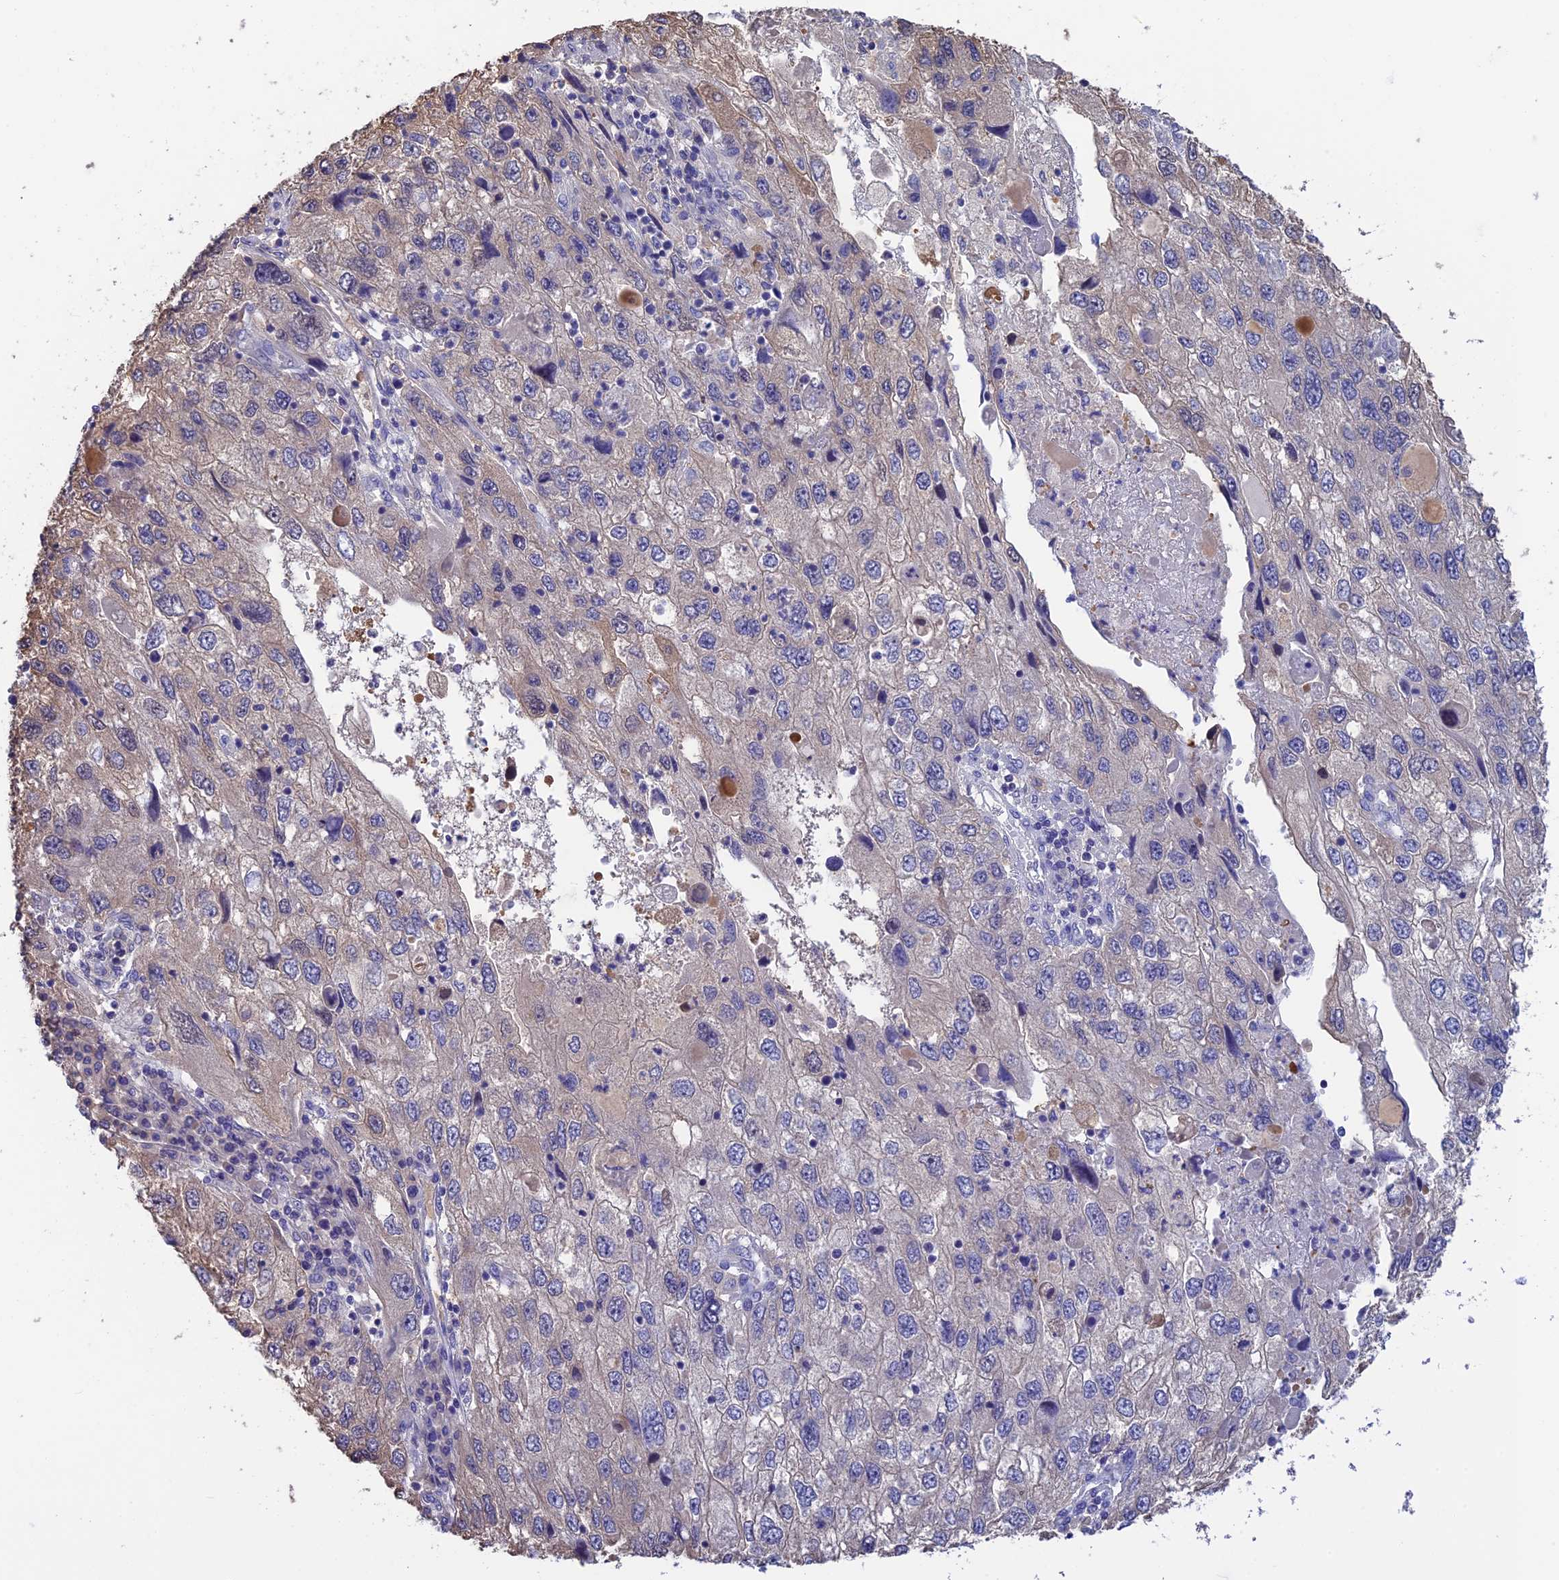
{"staining": {"intensity": "negative", "quantity": "none", "location": "none"}, "tissue": "endometrial cancer", "cell_type": "Tumor cells", "image_type": "cancer", "snomed": [{"axis": "morphology", "description": "Adenocarcinoma, NOS"}, {"axis": "topography", "description": "Endometrium"}], "caption": "Endometrial adenocarcinoma was stained to show a protein in brown. There is no significant positivity in tumor cells.", "gene": "SNAP91", "patient": {"sex": "female", "age": 49}}